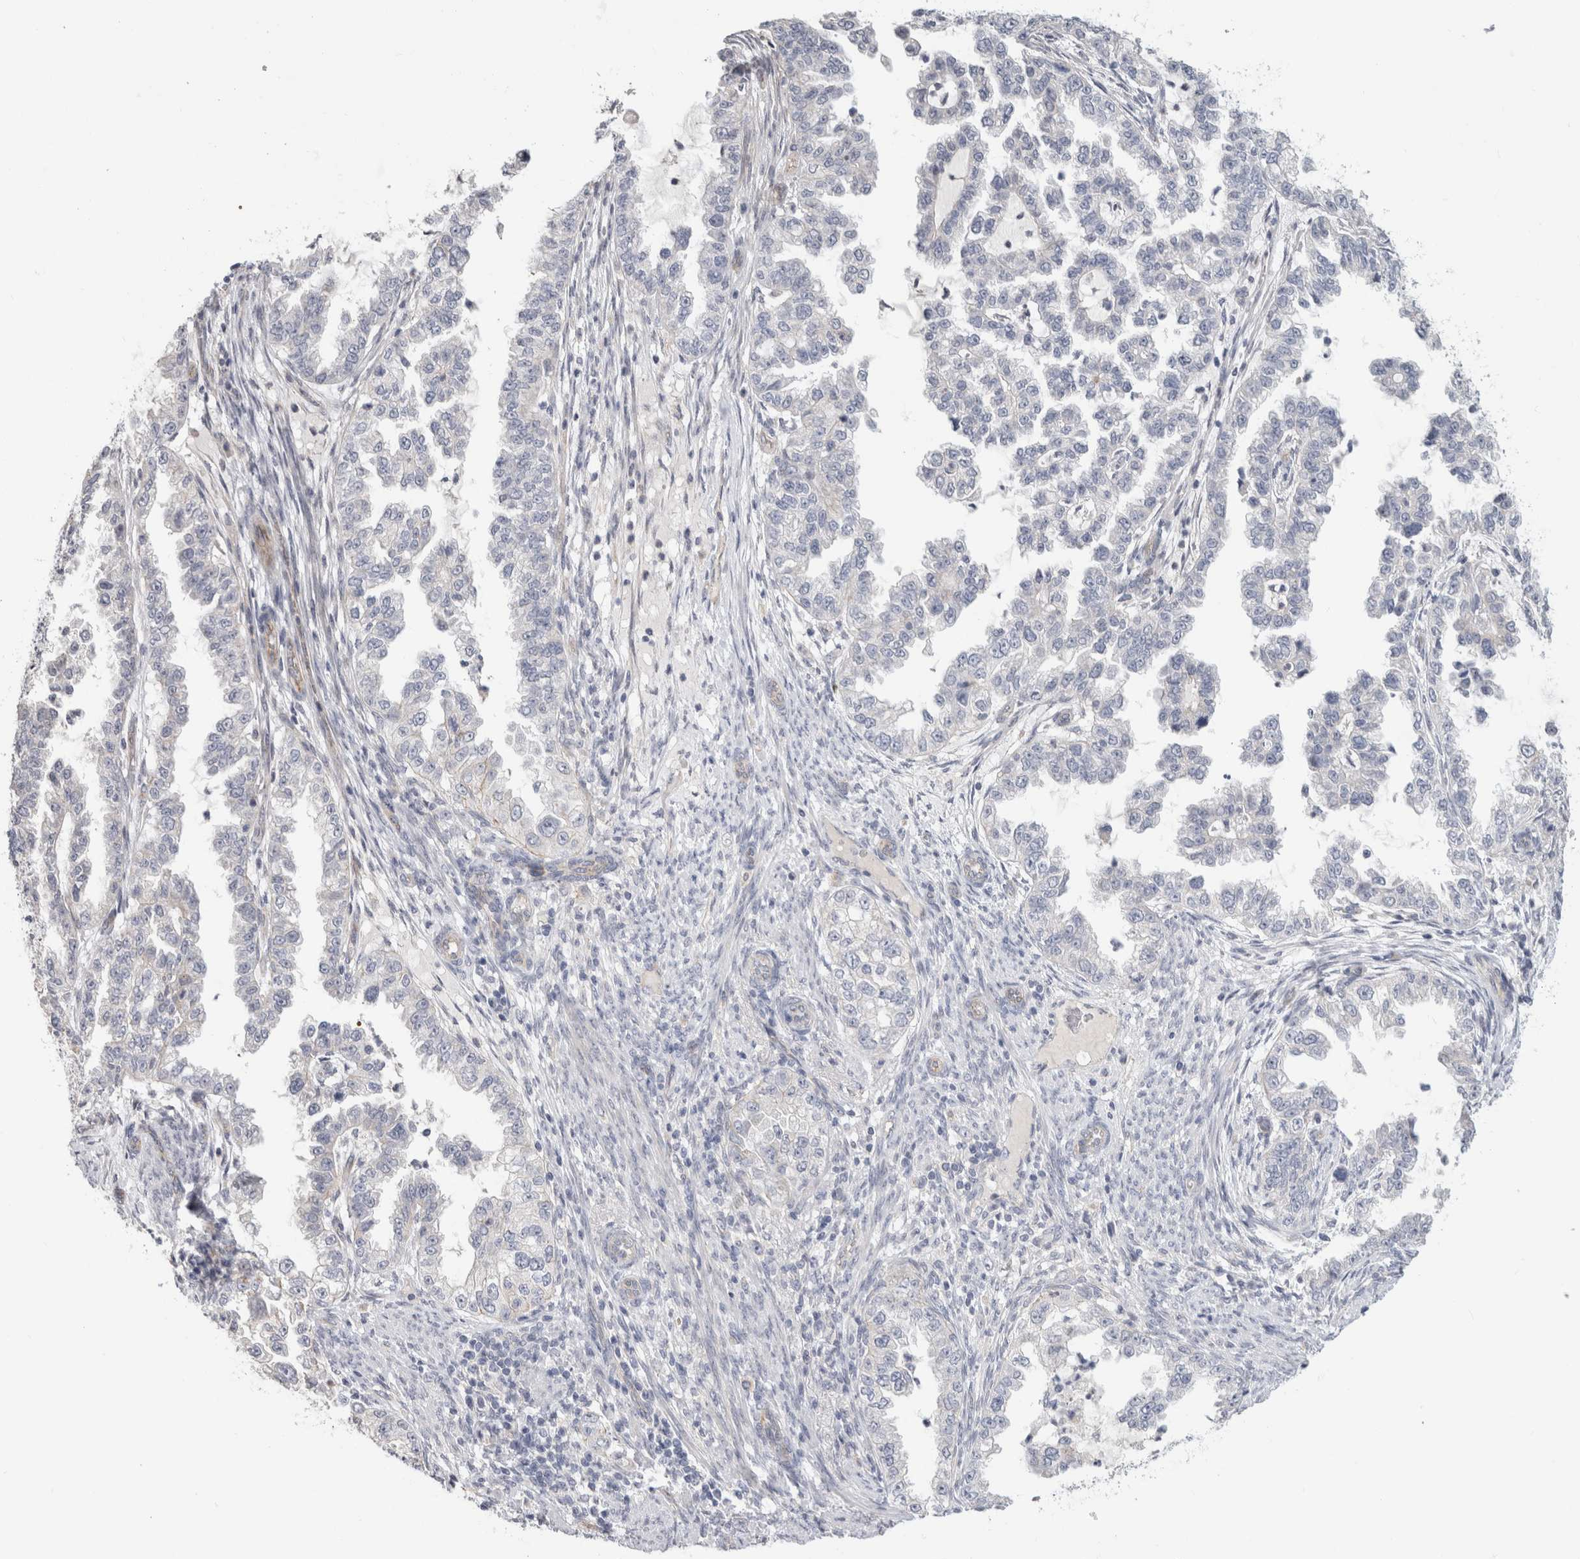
{"staining": {"intensity": "negative", "quantity": "none", "location": "none"}, "tissue": "endometrial cancer", "cell_type": "Tumor cells", "image_type": "cancer", "snomed": [{"axis": "morphology", "description": "Adenocarcinoma, NOS"}, {"axis": "topography", "description": "Endometrium"}], "caption": "There is no significant staining in tumor cells of endometrial cancer (adenocarcinoma). Brightfield microscopy of immunohistochemistry (IHC) stained with DAB (3,3'-diaminobenzidine) (brown) and hematoxylin (blue), captured at high magnification.", "gene": "AFP", "patient": {"sex": "female", "age": 85}}